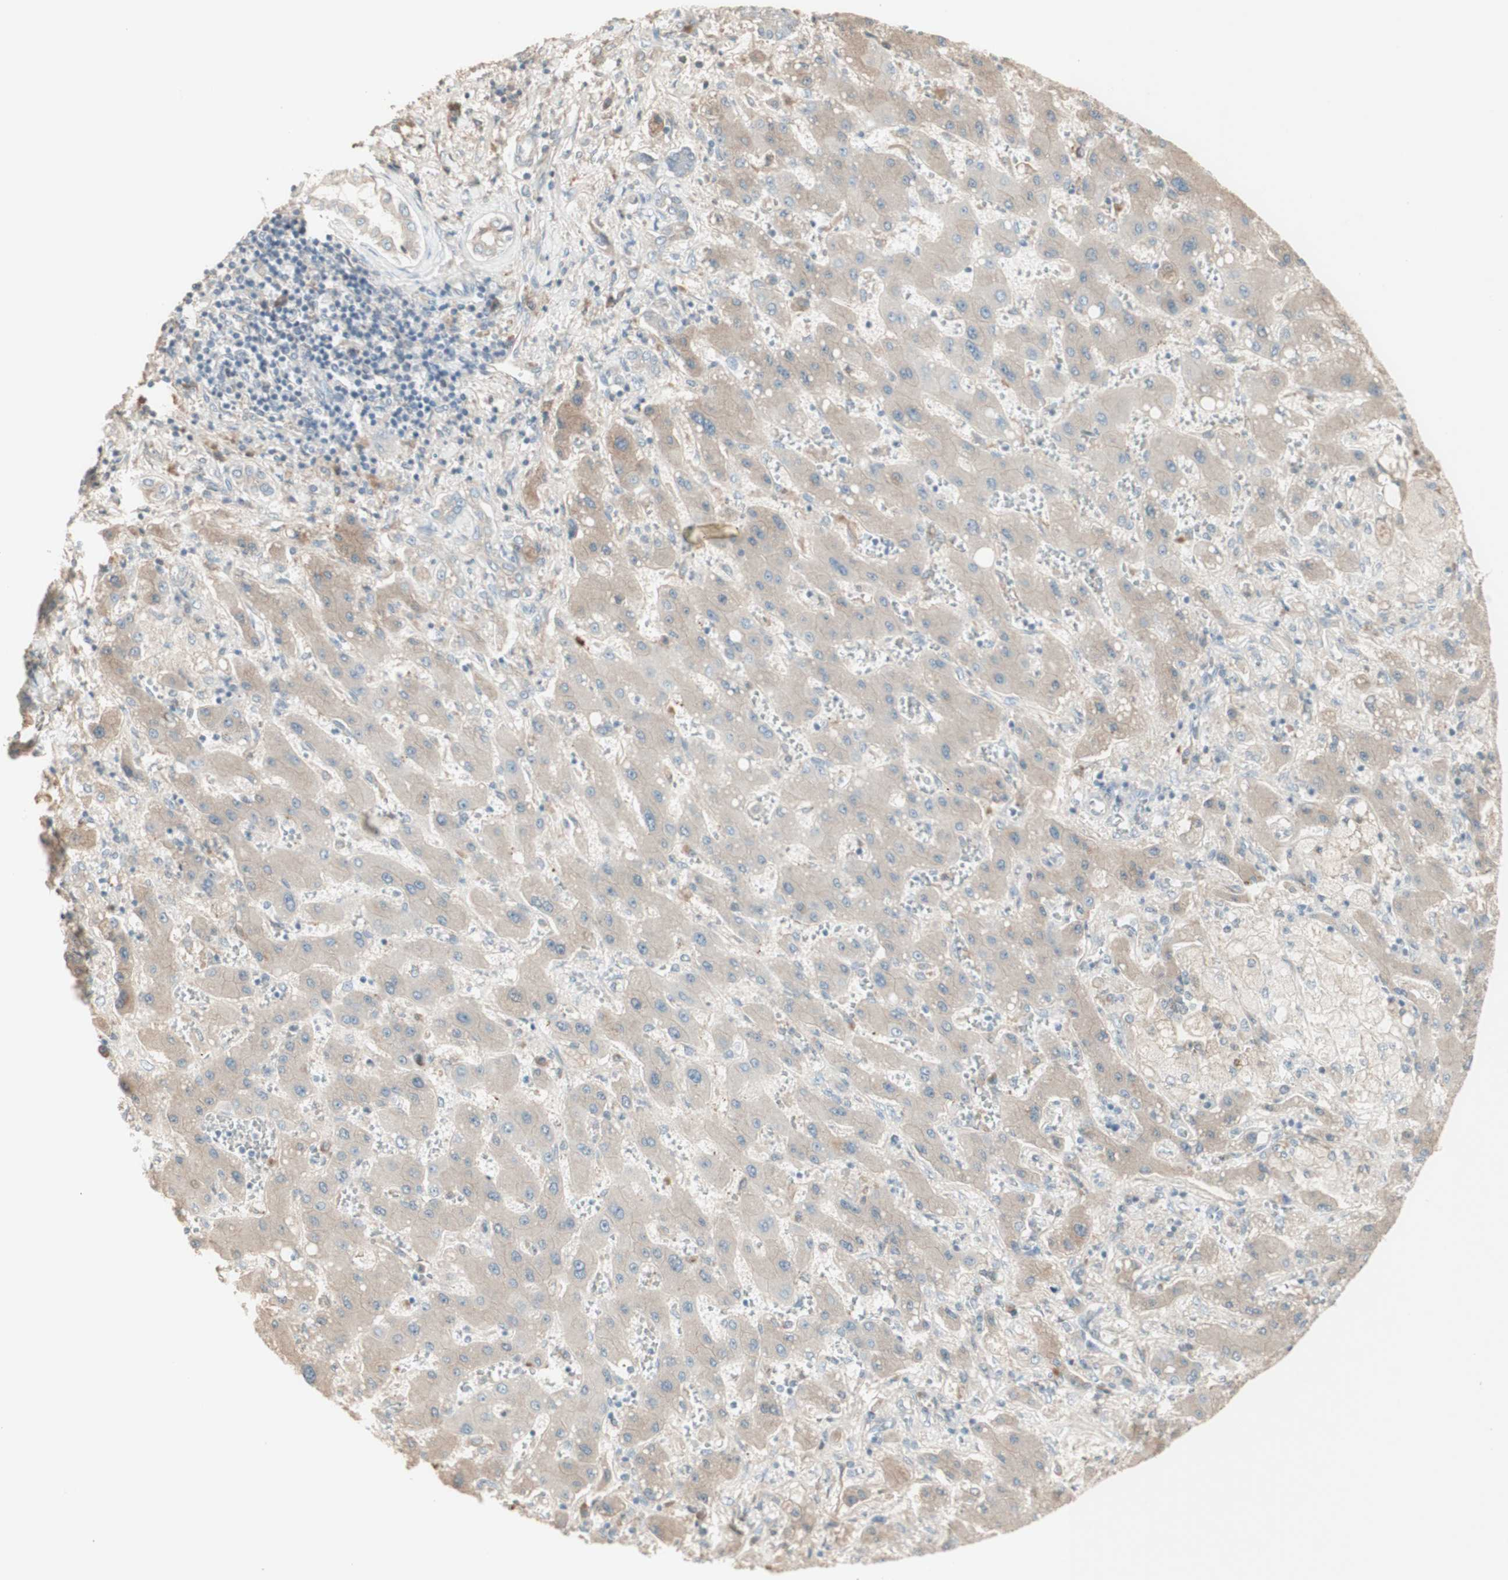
{"staining": {"intensity": "weak", "quantity": ">75%", "location": "cytoplasmic/membranous"}, "tissue": "liver cancer", "cell_type": "Tumor cells", "image_type": "cancer", "snomed": [{"axis": "morphology", "description": "Cholangiocarcinoma"}, {"axis": "topography", "description": "Liver"}], "caption": "An image showing weak cytoplasmic/membranous staining in about >75% of tumor cells in cholangiocarcinoma (liver), as visualized by brown immunohistochemical staining.", "gene": "IFNG", "patient": {"sex": "male", "age": 50}}